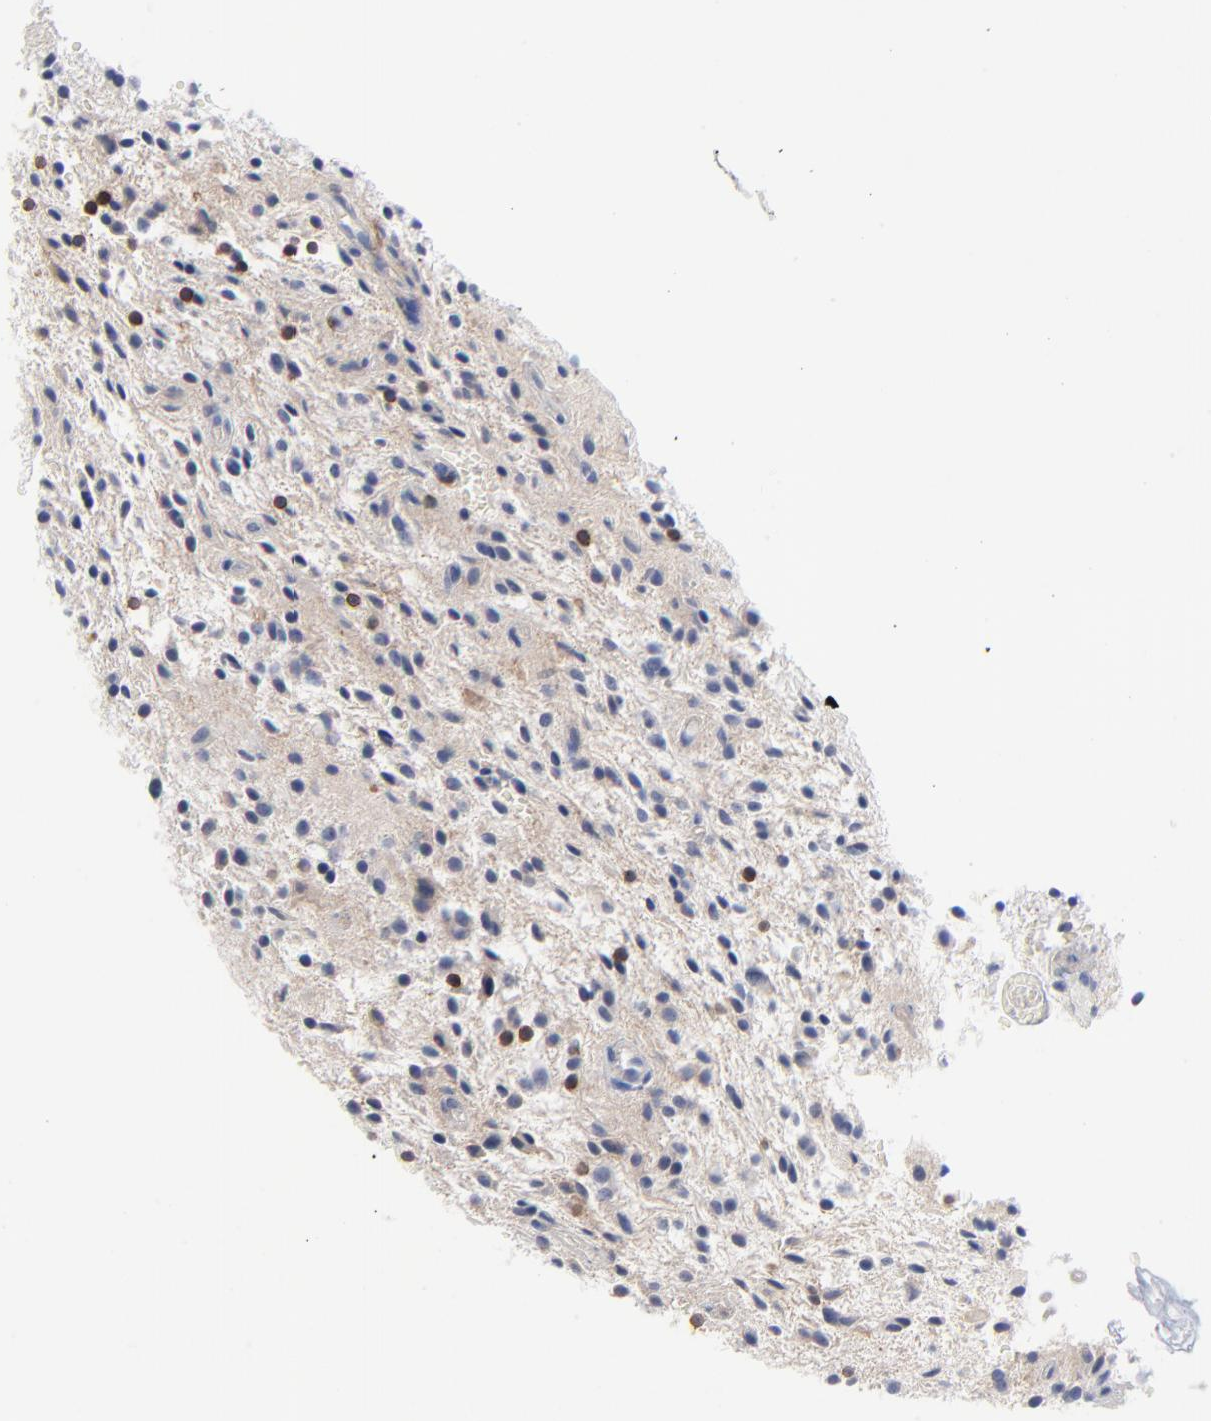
{"staining": {"intensity": "moderate", "quantity": "25%-75%", "location": "cytoplasmic/membranous"}, "tissue": "glioma", "cell_type": "Tumor cells", "image_type": "cancer", "snomed": [{"axis": "morphology", "description": "Glioma, malignant, NOS"}, {"axis": "topography", "description": "Cerebellum"}], "caption": "Protein expression analysis of human malignant glioma reveals moderate cytoplasmic/membranous staining in approximately 25%-75% of tumor cells.", "gene": "PDLIM2", "patient": {"sex": "female", "age": 10}}